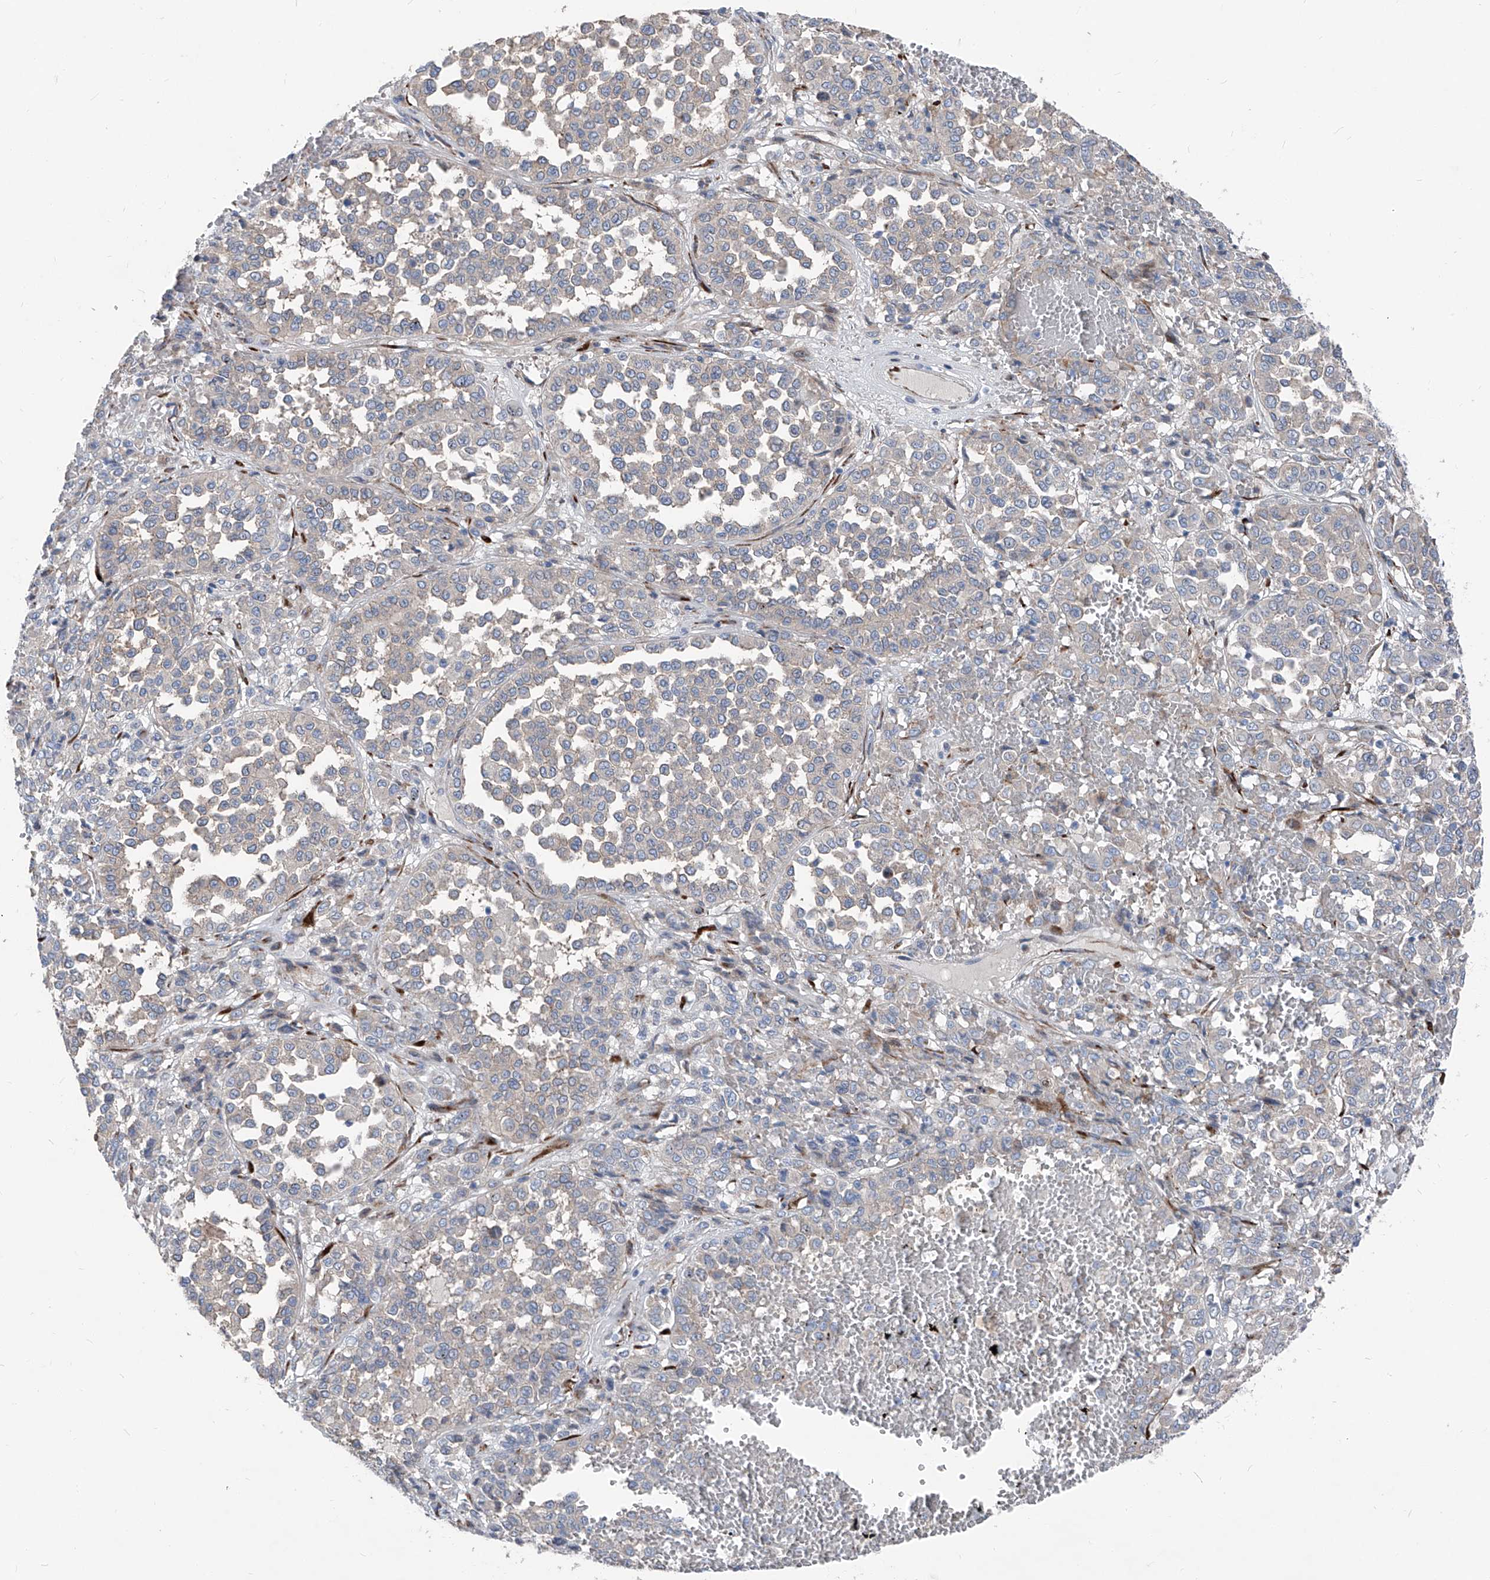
{"staining": {"intensity": "negative", "quantity": "none", "location": "none"}, "tissue": "melanoma", "cell_type": "Tumor cells", "image_type": "cancer", "snomed": [{"axis": "morphology", "description": "Malignant melanoma, Metastatic site"}, {"axis": "topography", "description": "Pancreas"}], "caption": "DAB (3,3'-diaminobenzidine) immunohistochemical staining of human malignant melanoma (metastatic site) displays no significant expression in tumor cells.", "gene": "IFI27", "patient": {"sex": "female", "age": 30}}